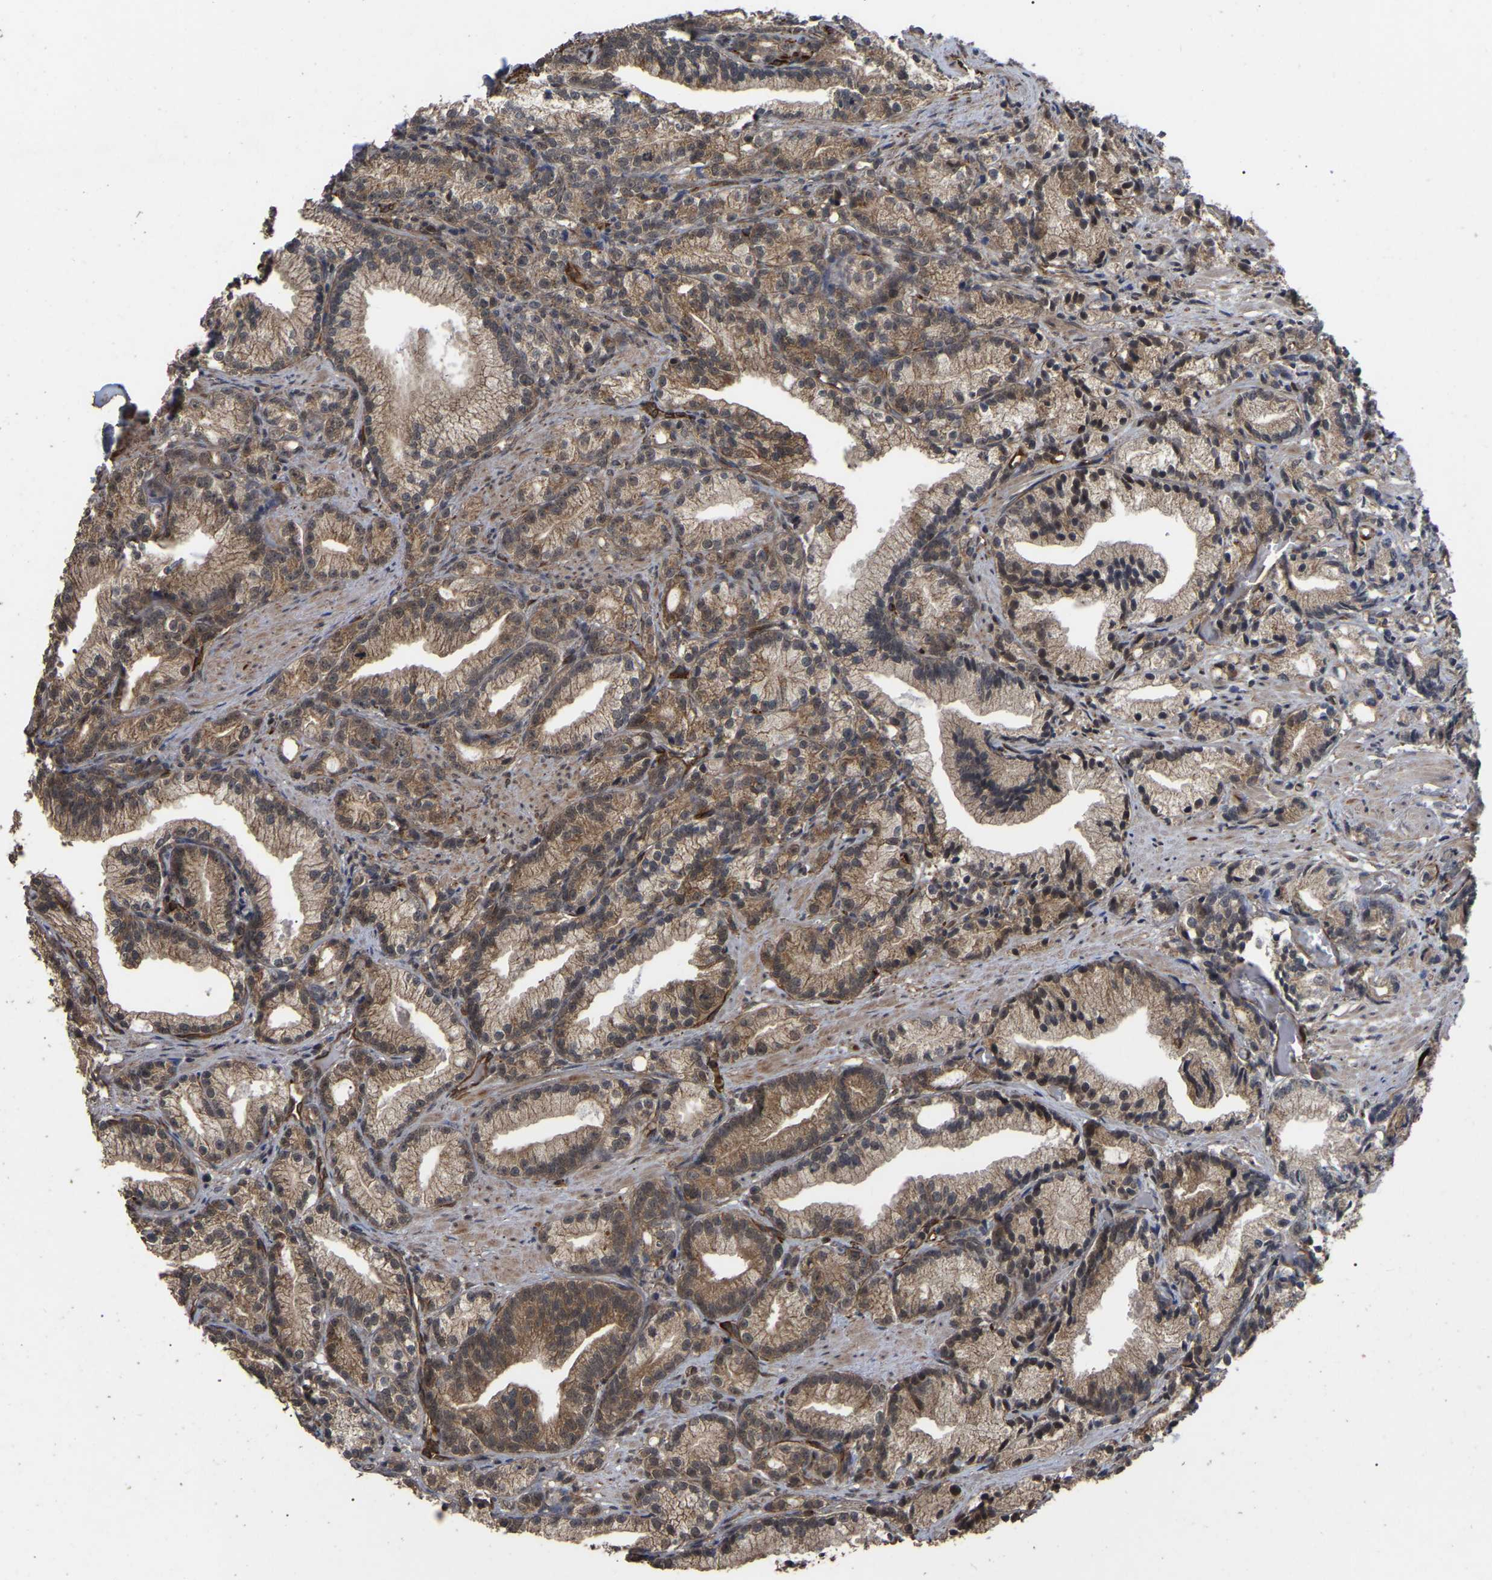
{"staining": {"intensity": "moderate", "quantity": ">75%", "location": "cytoplasmic/membranous,nuclear"}, "tissue": "prostate cancer", "cell_type": "Tumor cells", "image_type": "cancer", "snomed": [{"axis": "morphology", "description": "Adenocarcinoma, Low grade"}, {"axis": "topography", "description": "Prostate"}], "caption": "Immunohistochemical staining of prostate cancer (adenocarcinoma (low-grade)) demonstrates medium levels of moderate cytoplasmic/membranous and nuclear staining in about >75% of tumor cells.", "gene": "FAM161B", "patient": {"sex": "male", "age": 89}}